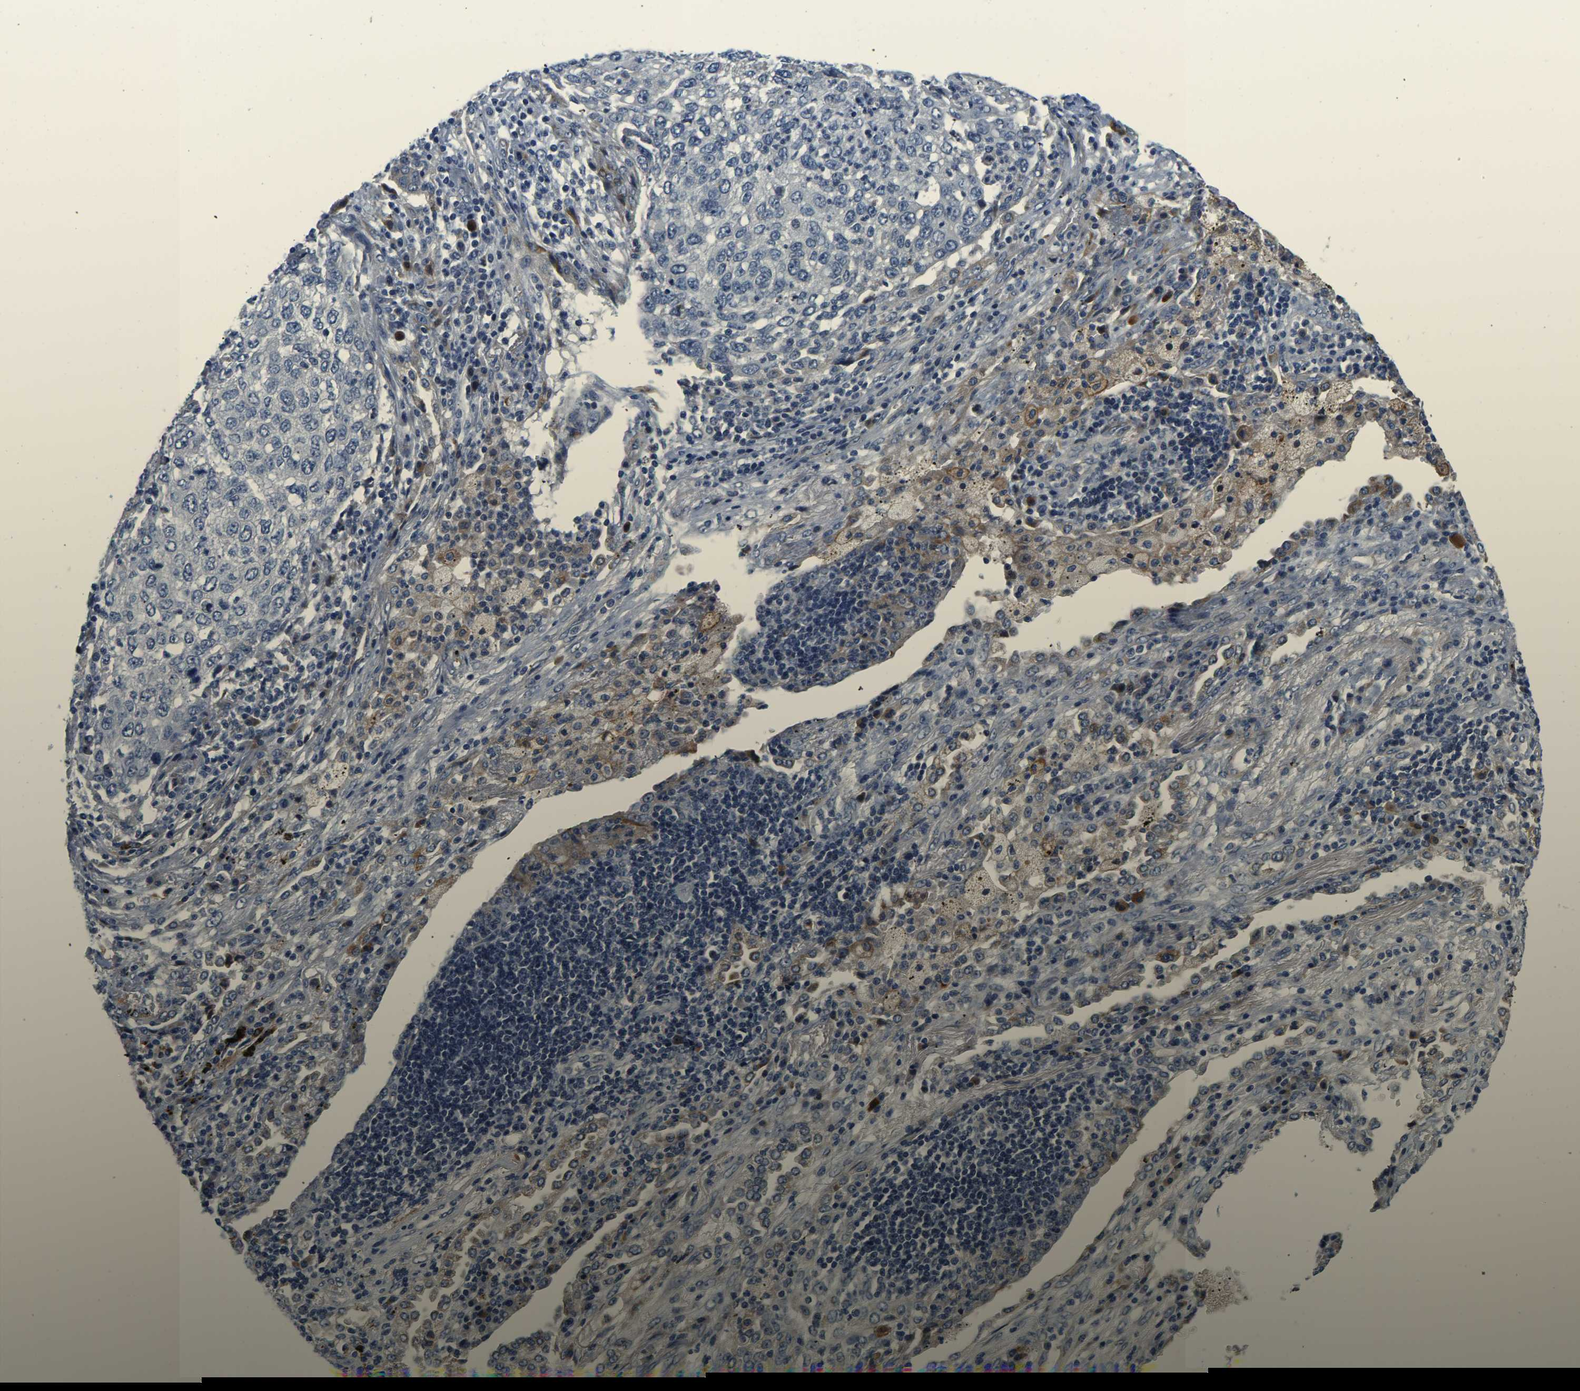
{"staining": {"intensity": "negative", "quantity": "none", "location": "none"}, "tissue": "lung cancer", "cell_type": "Tumor cells", "image_type": "cancer", "snomed": [{"axis": "morphology", "description": "Squamous cell carcinoma, NOS"}, {"axis": "topography", "description": "Lung"}], "caption": "The micrograph exhibits no significant expression in tumor cells of lung squamous cell carcinoma.", "gene": "LIAS", "patient": {"sex": "female", "age": 63}}